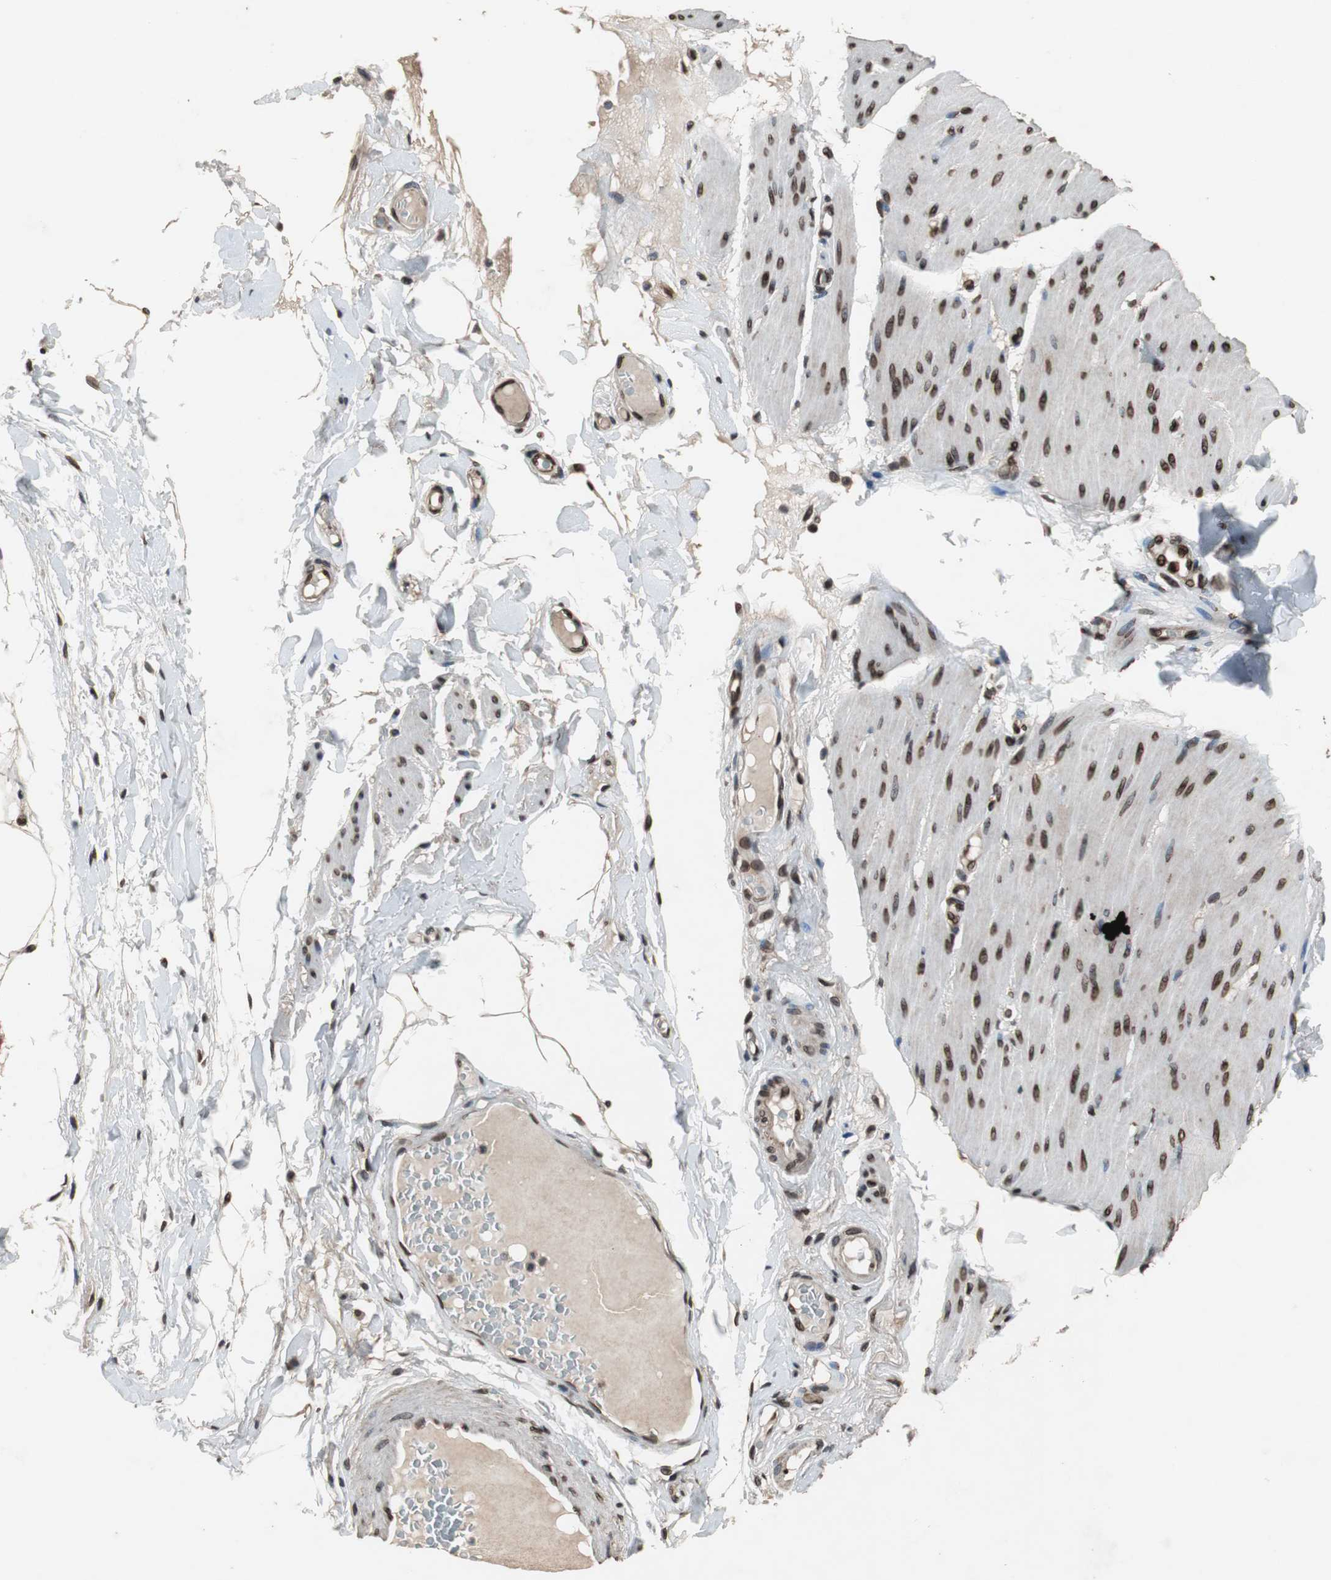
{"staining": {"intensity": "strong", "quantity": ">75%", "location": "cytoplasmic/membranous,nuclear"}, "tissue": "smooth muscle", "cell_type": "Smooth muscle cells", "image_type": "normal", "snomed": [{"axis": "morphology", "description": "Normal tissue, NOS"}, {"axis": "topography", "description": "Smooth muscle"}, {"axis": "topography", "description": "Colon"}], "caption": "Benign smooth muscle demonstrates strong cytoplasmic/membranous,nuclear positivity in approximately >75% of smooth muscle cells, visualized by immunohistochemistry.", "gene": "LMNA", "patient": {"sex": "male", "age": 67}}